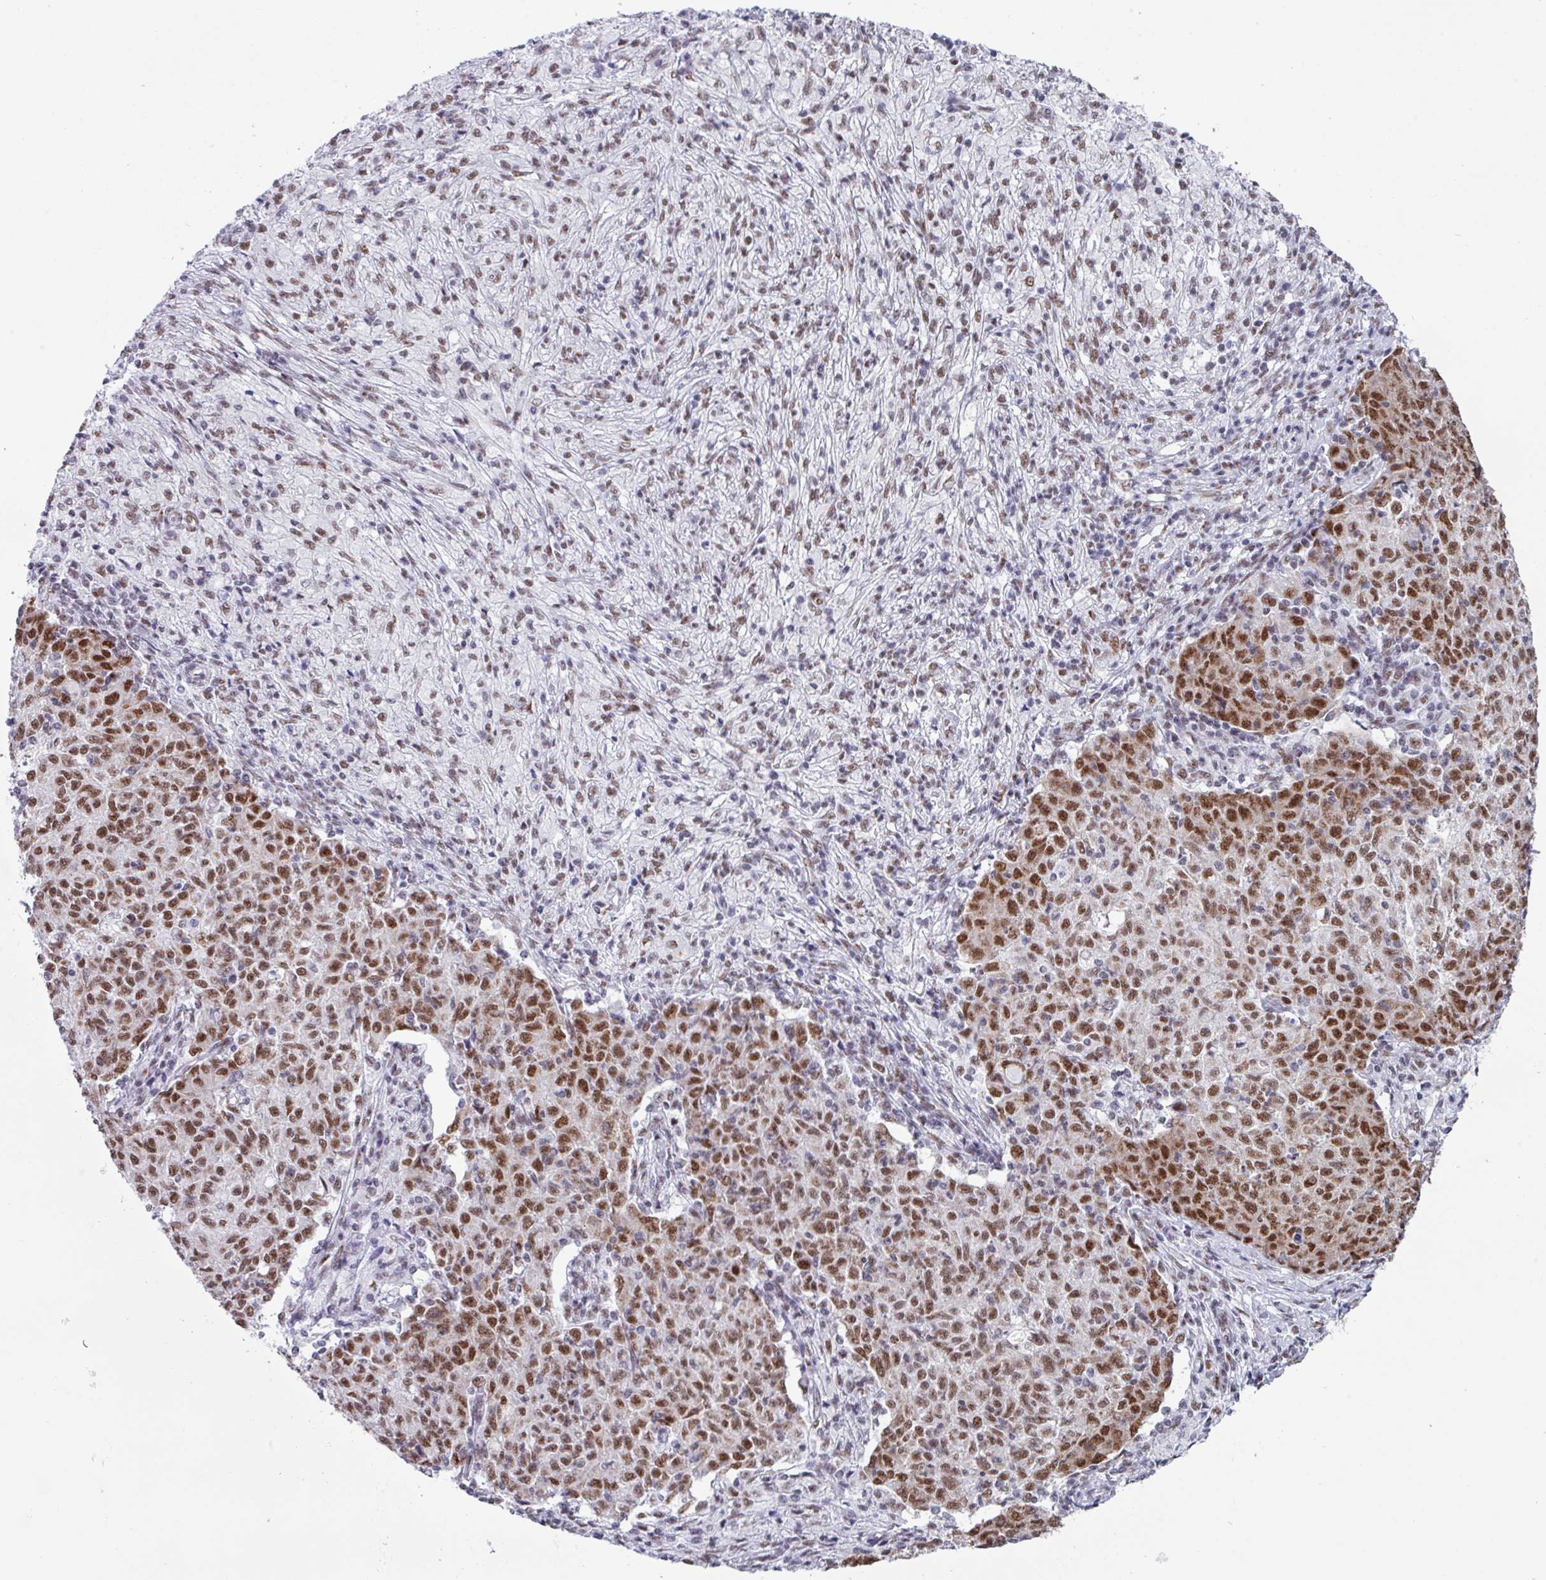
{"staining": {"intensity": "moderate", "quantity": ">75%", "location": "nuclear"}, "tissue": "ovarian cancer", "cell_type": "Tumor cells", "image_type": "cancer", "snomed": [{"axis": "morphology", "description": "Carcinoma, endometroid"}, {"axis": "topography", "description": "Ovary"}], "caption": "Human ovarian endometroid carcinoma stained with a brown dye displays moderate nuclear positive expression in approximately >75% of tumor cells.", "gene": "PUF60", "patient": {"sex": "female", "age": 42}}